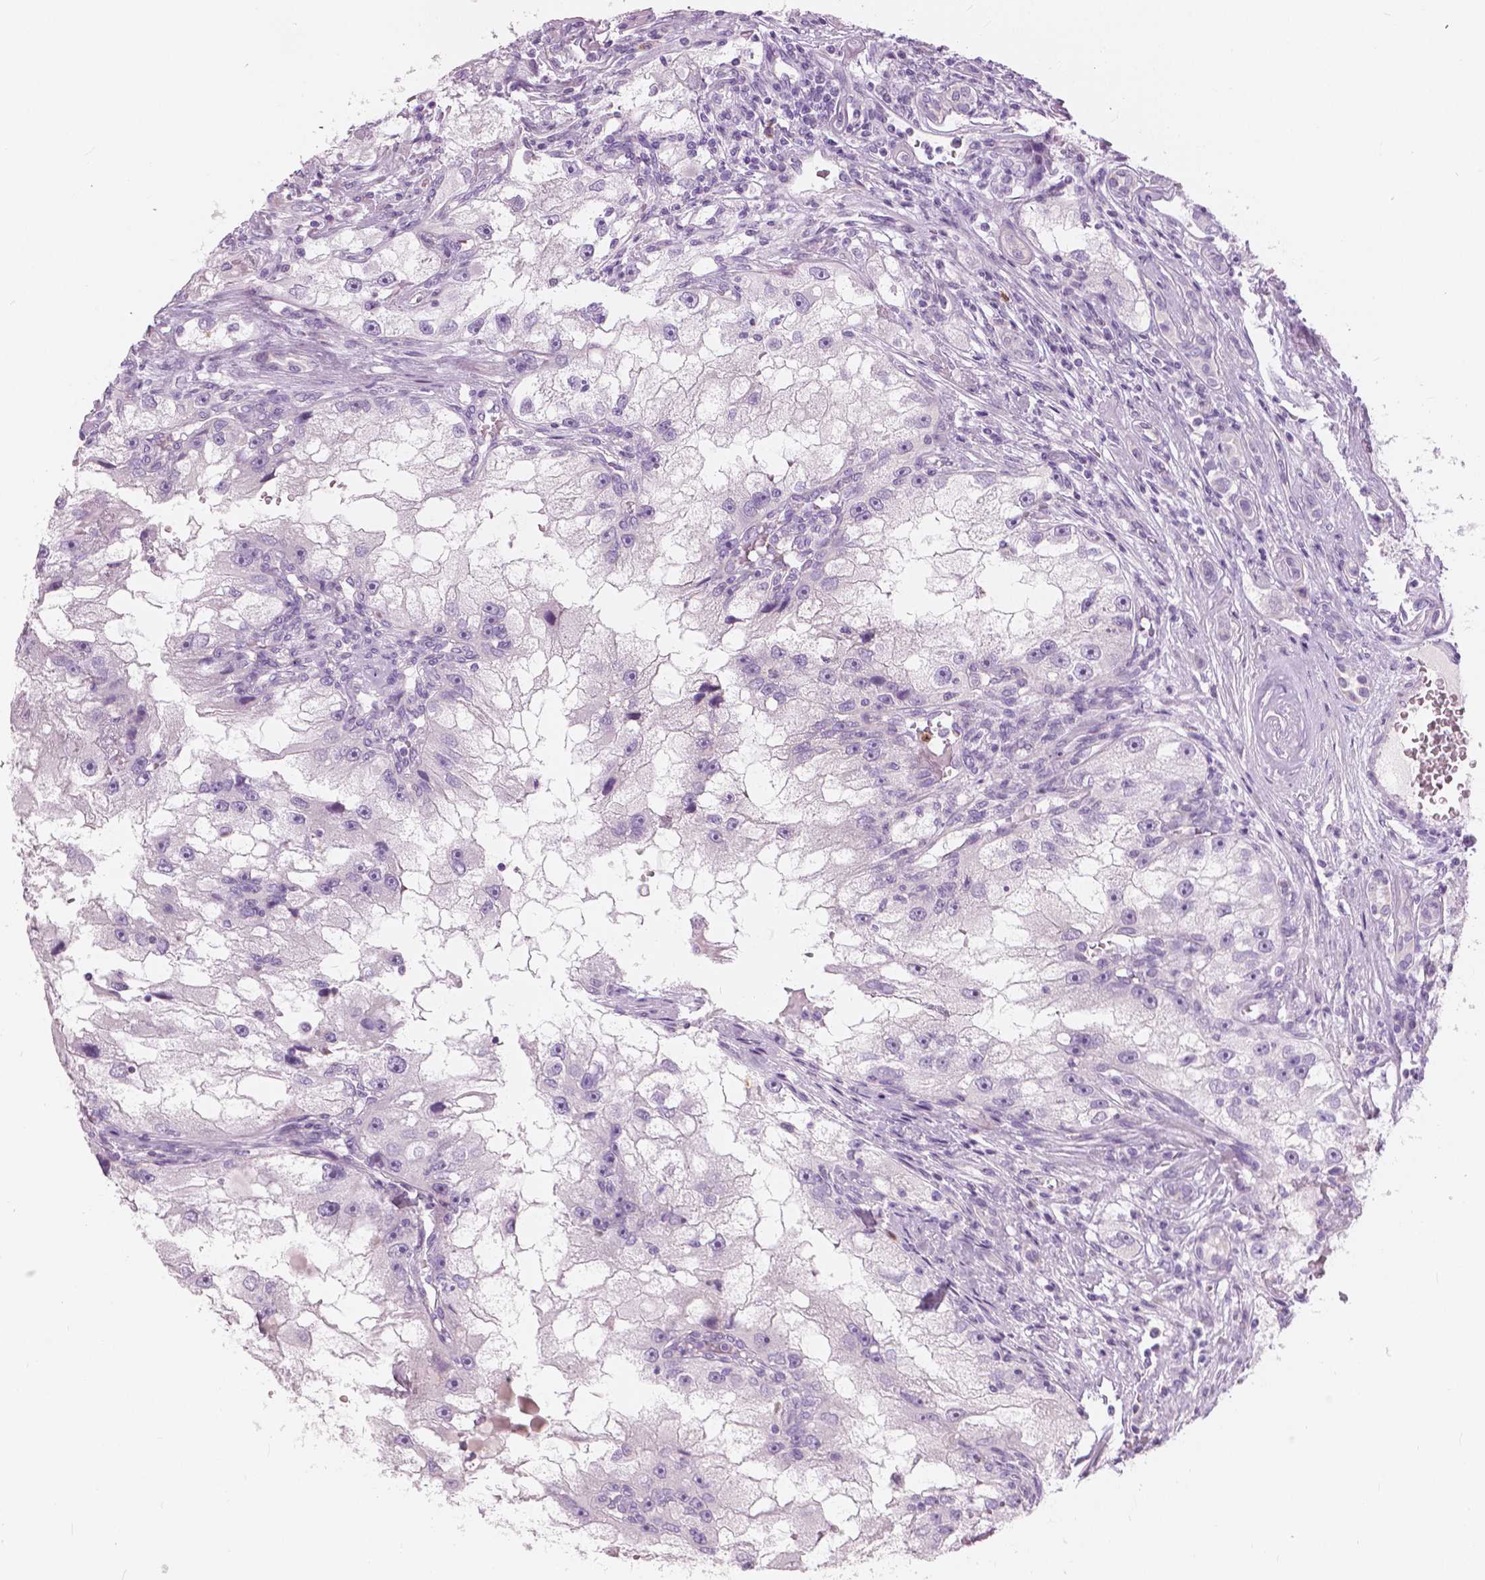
{"staining": {"intensity": "negative", "quantity": "none", "location": "none"}, "tissue": "renal cancer", "cell_type": "Tumor cells", "image_type": "cancer", "snomed": [{"axis": "morphology", "description": "Adenocarcinoma, NOS"}, {"axis": "topography", "description": "Kidney"}], "caption": "DAB (3,3'-diaminobenzidine) immunohistochemical staining of human renal cancer displays no significant expression in tumor cells.", "gene": "CXCR2", "patient": {"sex": "male", "age": 63}}